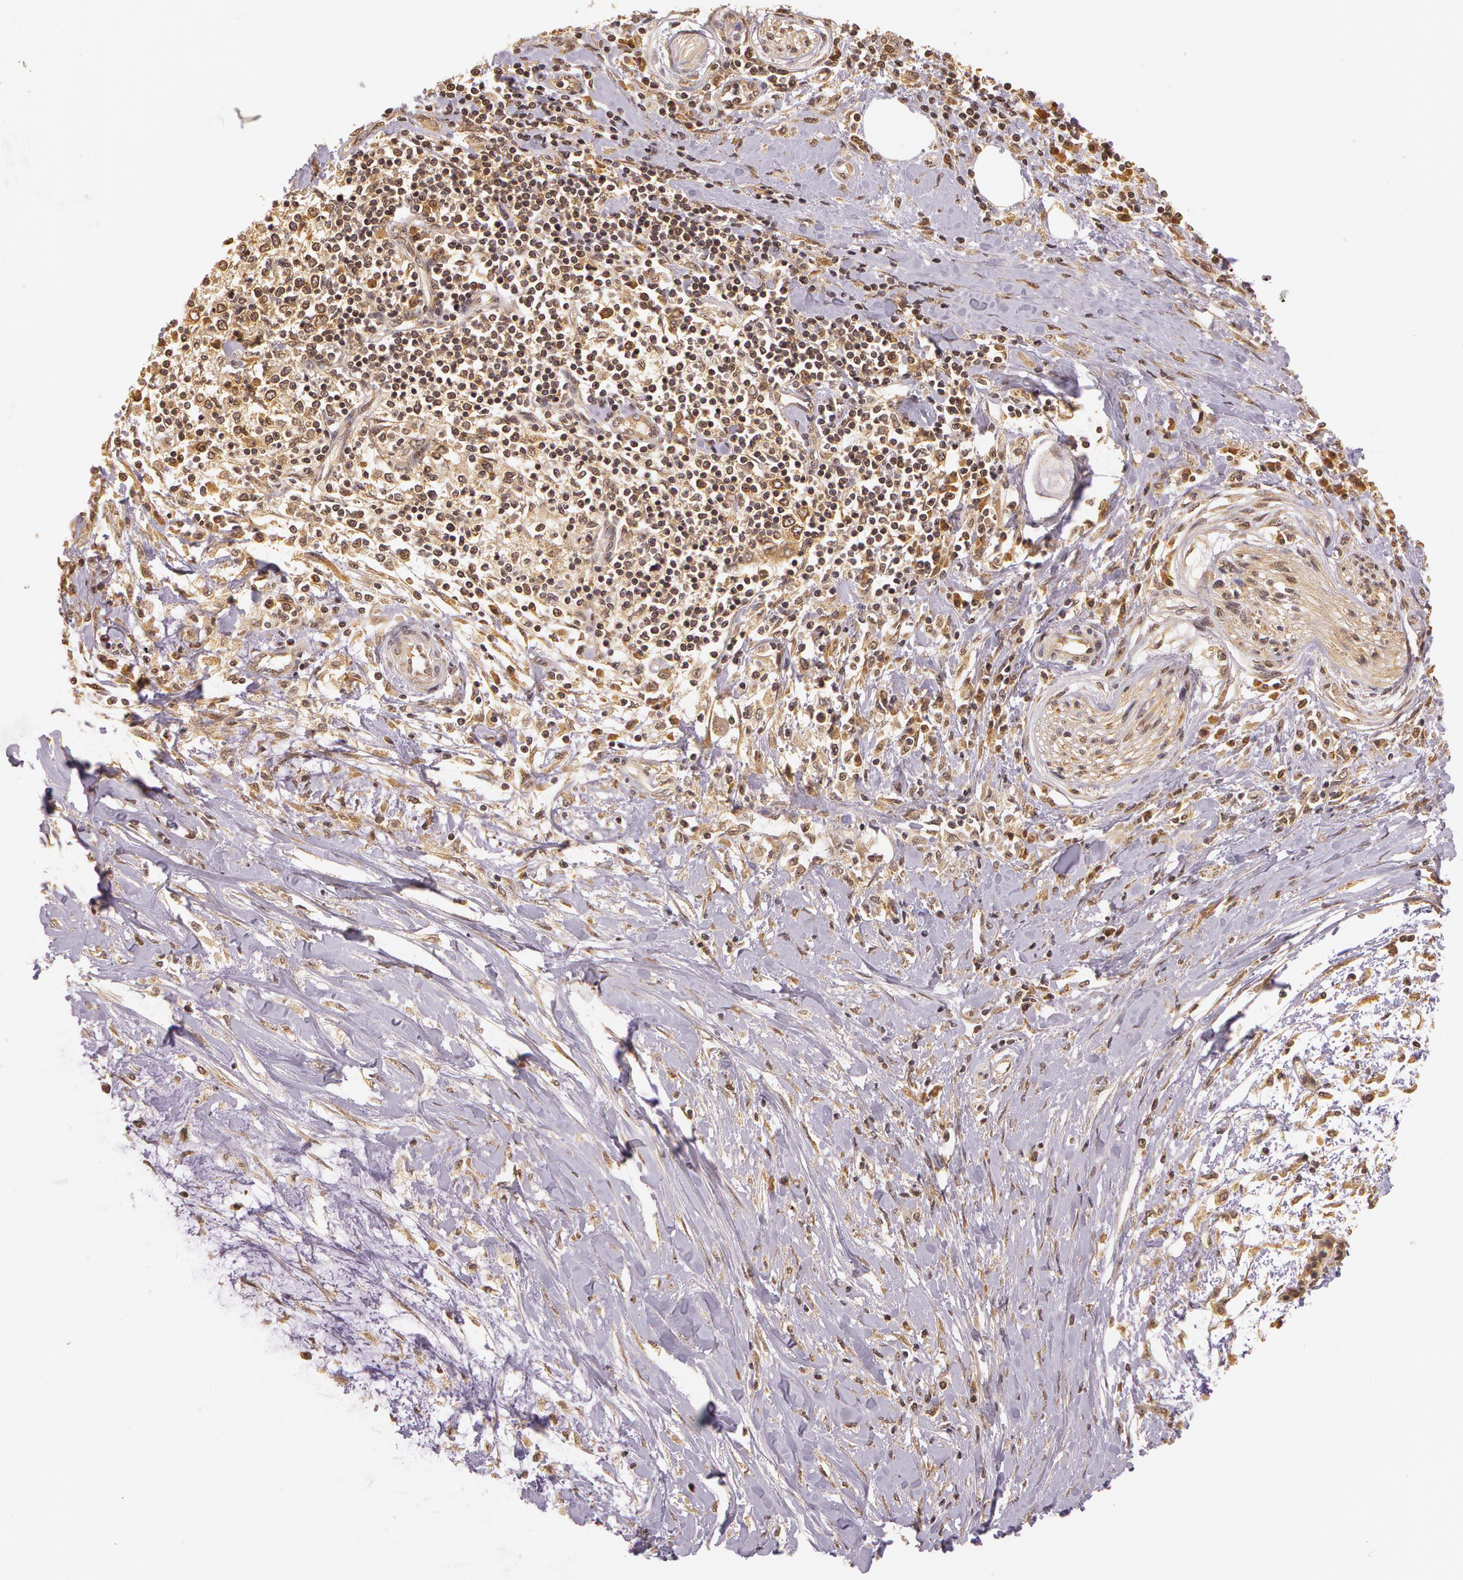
{"staining": {"intensity": "moderate", "quantity": ">75%", "location": "cytoplasmic/membranous"}, "tissue": "pancreatic cancer", "cell_type": "Tumor cells", "image_type": "cancer", "snomed": [{"axis": "morphology", "description": "Adenocarcinoma, NOS"}, {"axis": "topography", "description": "Pancreas"}], "caption": "Moderate cytoplasmic/membranous staining for a protein is seen in approximately >75% of tumor cells of adenocarcinoma (pancreatic) using immunohistochemistry (IHC).", "gene": "ASCC2", "patient": {"sex": "female", "age": 64}}